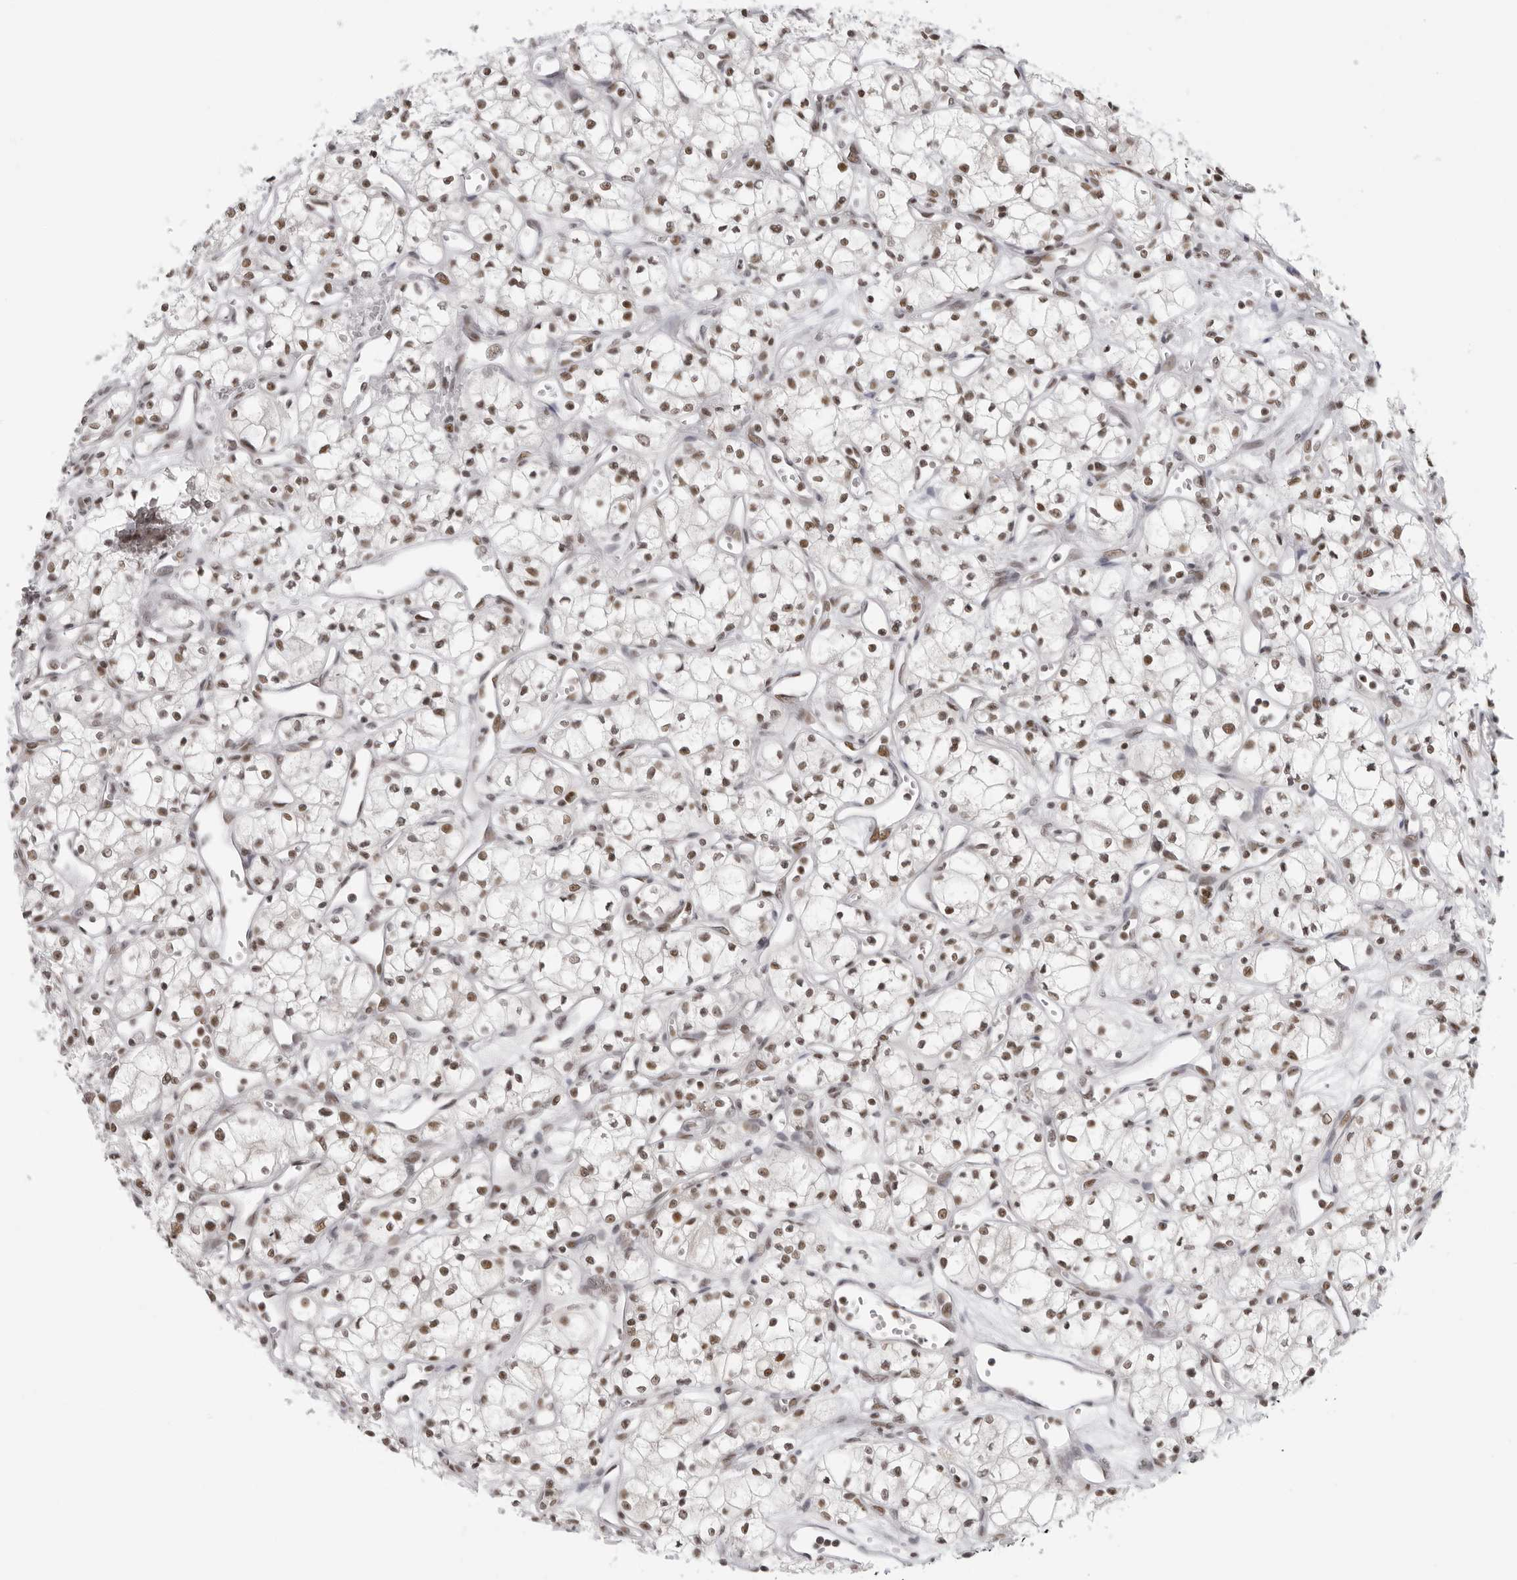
{"staining": {"intensity": "moderate", "quantity": ">75%", "location": "nuclear"}, "tissue": "renal cancer", "cell_type": "Tumor cells", "image_type": "cancer", "snomed": [{"axis": "morphology", "description": "Adenocarcinoma, NOS"}, {"axis": "topography", "description": "Kidney"}], "caption": "Tumor cells exhibit moderate nuclear positivity in approximately >75% of cells in adenocarcinoma (renal).", "gene": "RPA2", "patient": {"sex": "male", "age": 59}}